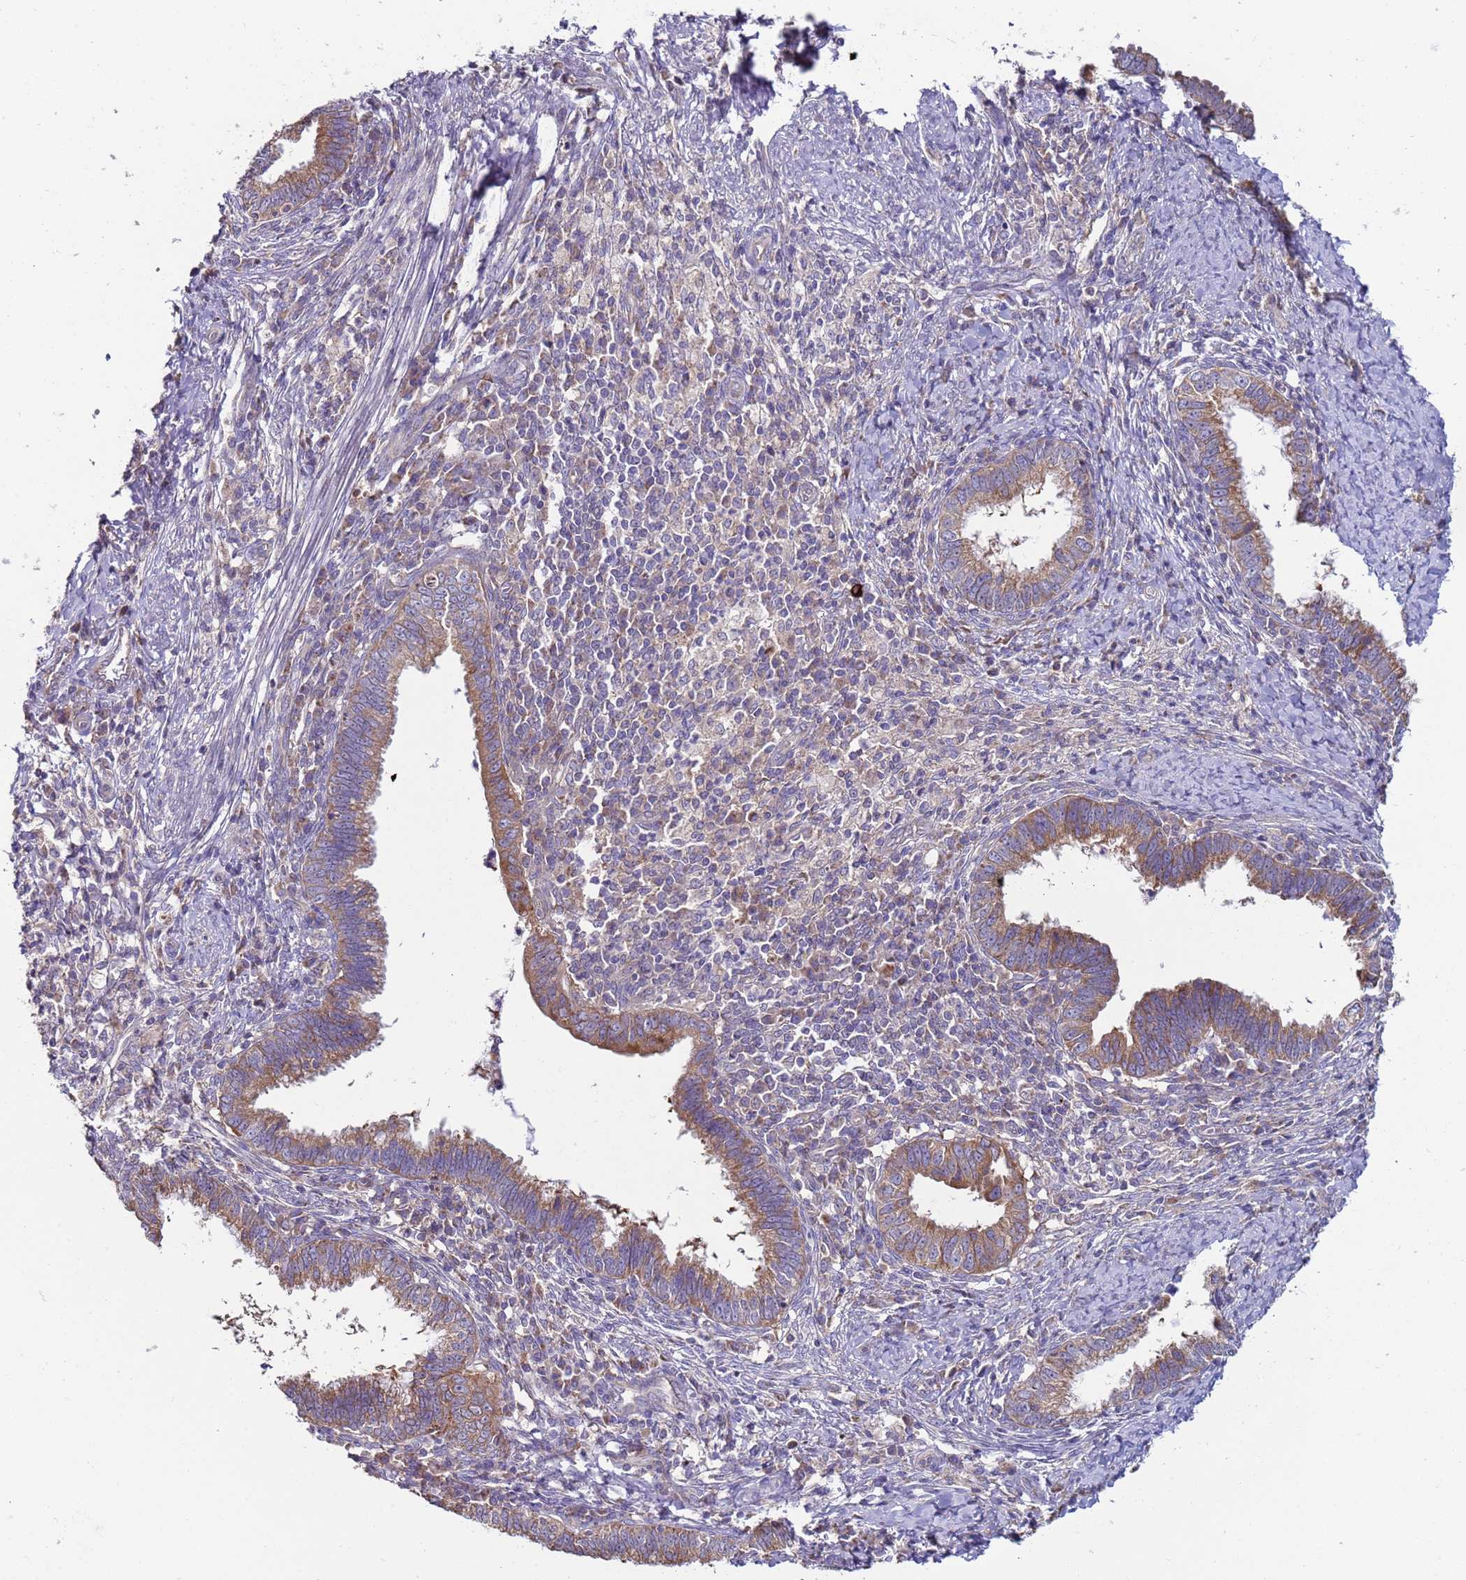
{"staining": {"intensity": "moderate", "quantity": ">75%", "location": "cytoplasmic/membranous"}, "tissue": "cervical cancer", "cell_type": "Tumor cells", "image_type": "cancer", "snomed": [{"axis": "morphology", "description": "Adenocarcinoma, NOS"}, {"axis": "topography", "description": "Cervix"}], "caption": "The immunohistochemical stain highlights moderate cytoplasmic/membranous staining in tumor cells of cervical cancer tissue.", "gene": "DIP2B", "patient": {"sex": "female", "age": 36}}